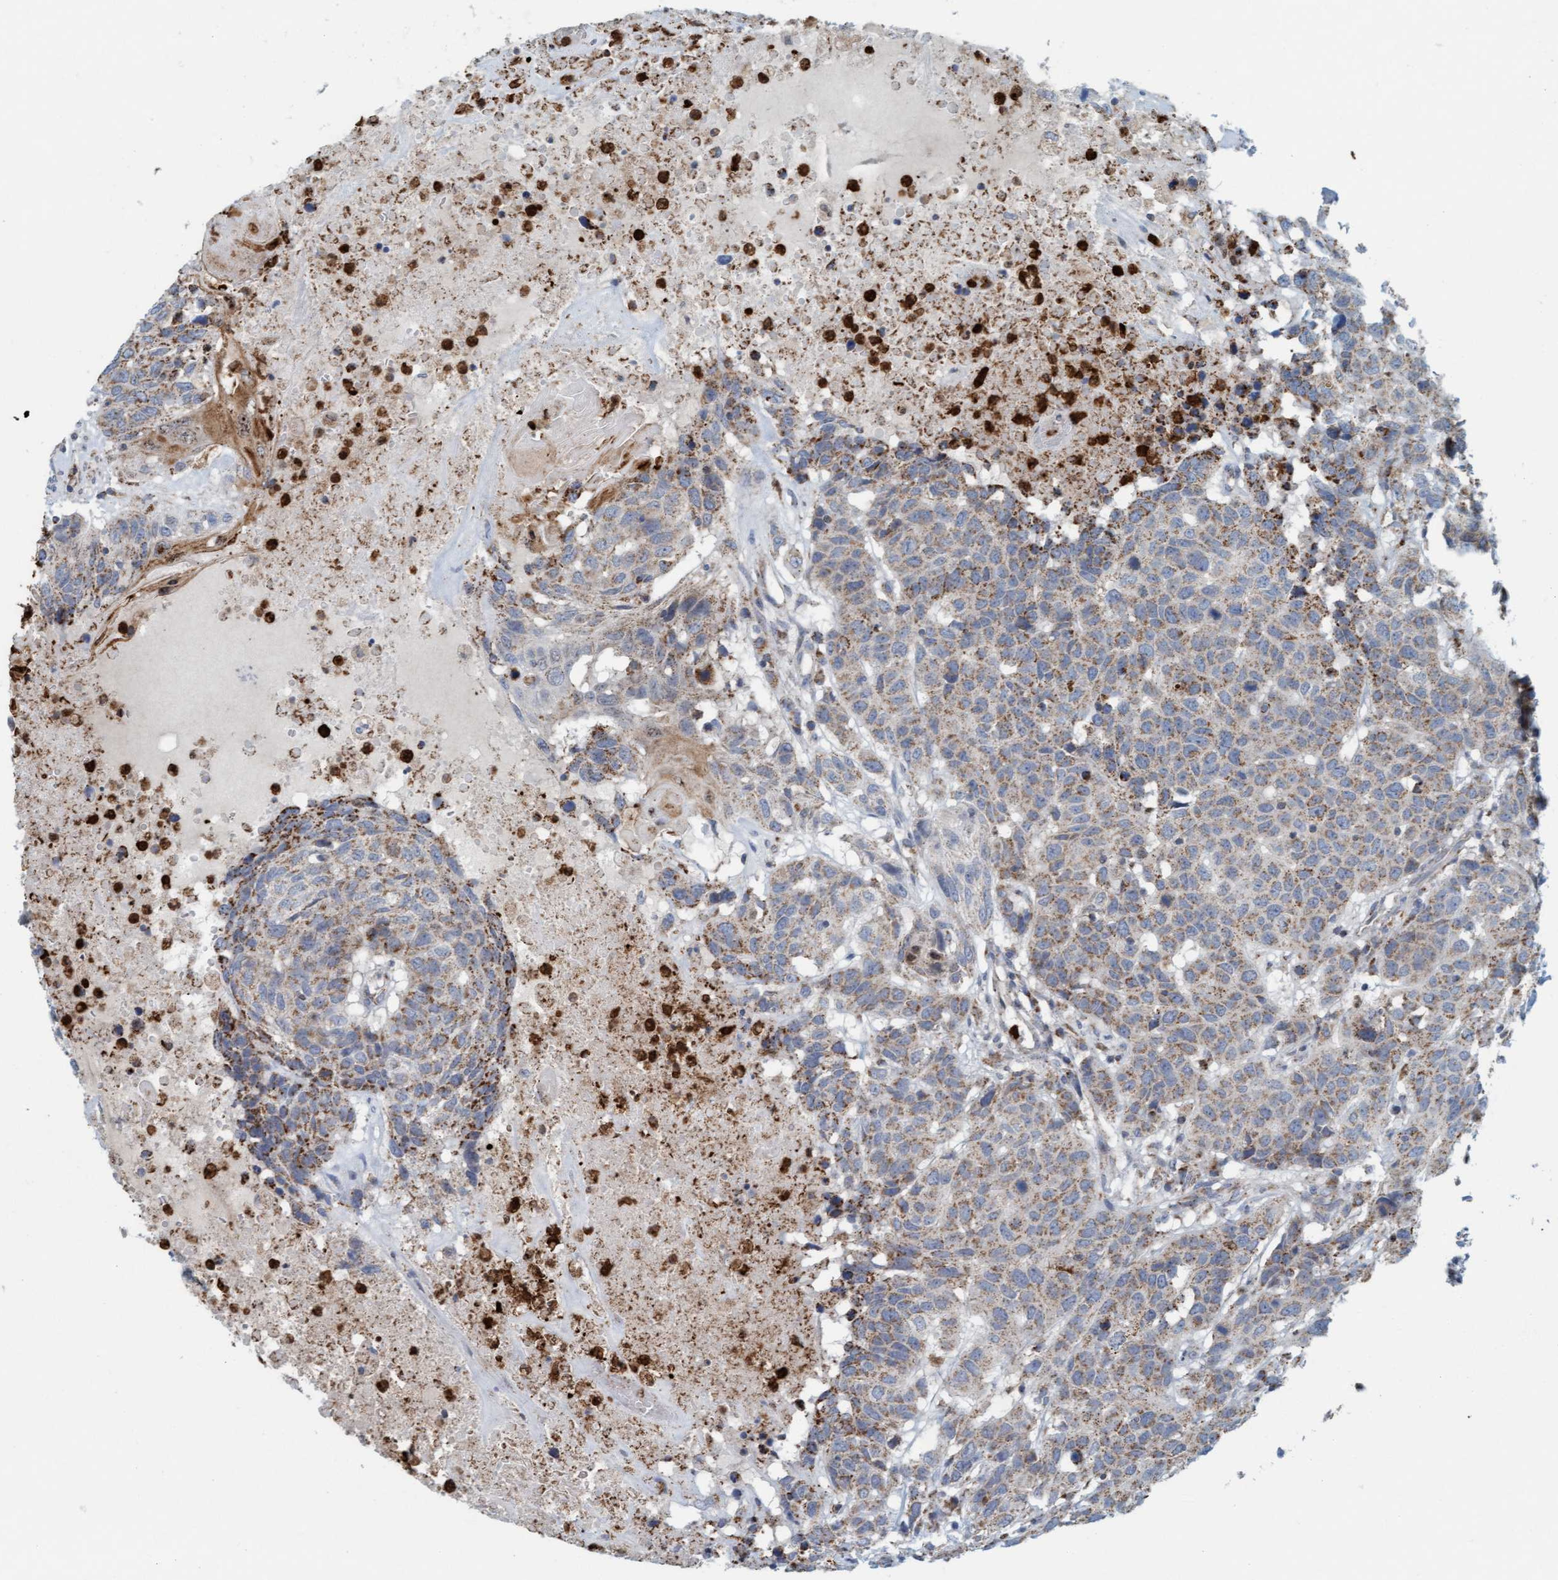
{"staining": {"intensity": "moderate", "quantity": ">75%", "location": "cytoplasmic/membranous"}, "tissue": "head and neck cancer", "cell_type": "Tumor cells", "image_type": "cancer", "snomed": [{"axis": "morphology", "description": "Squamous cell carcinoma, NOS"}, {"axis": "topography", "description": "Head-Neck"}], "caption": "This micrograph demonstrates IHC staining of head and neck cancer, with medium moderate cytoplasmic/membranous expression in approximately >75% of tumor cells.", "gene": "B9D1", "patient": {"sex": "male", "age": 66}}